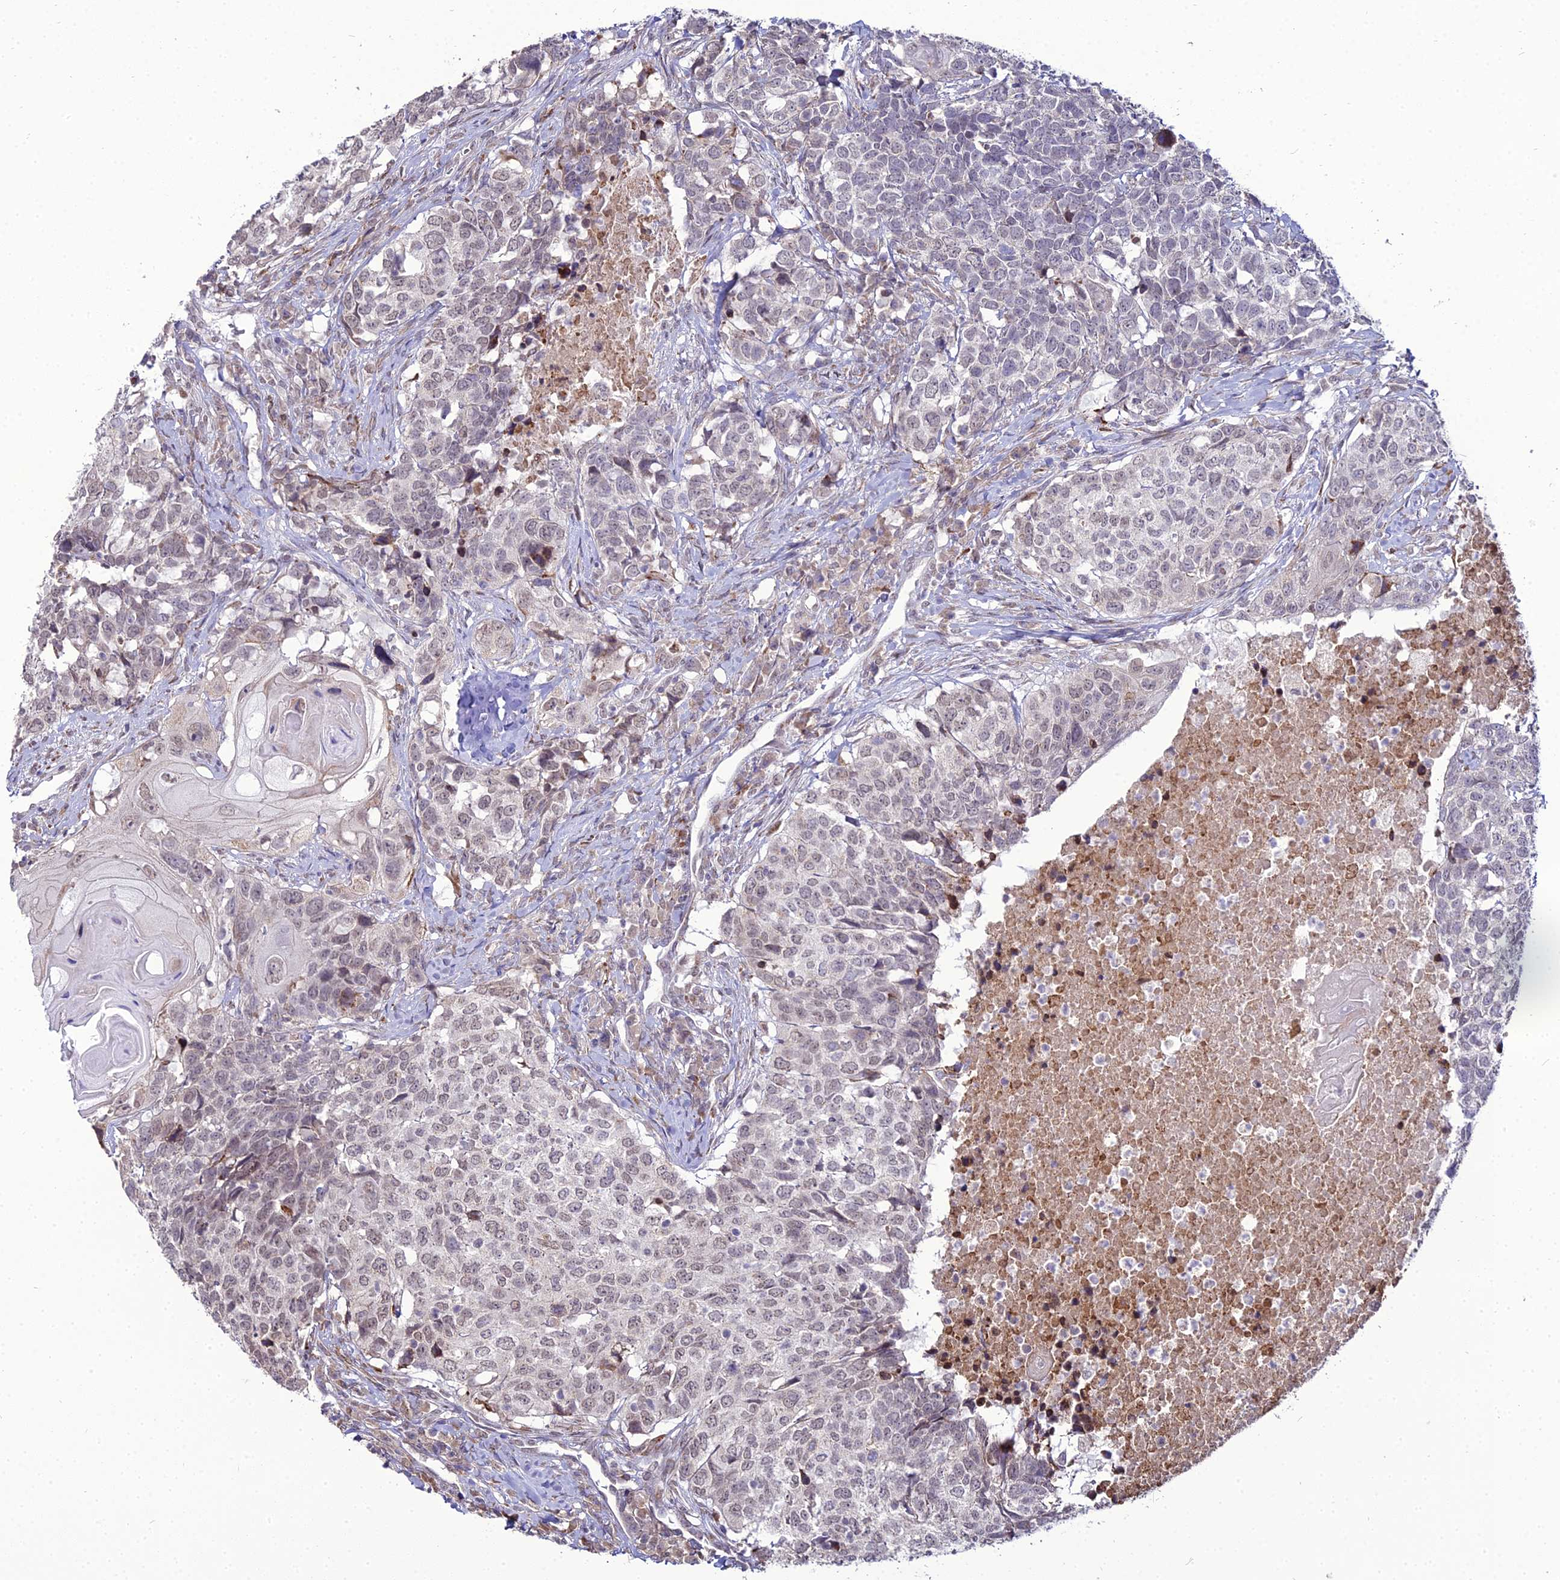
{"staining": {"intensity": "negative", "quantity": "none", "location": "none"}, "tissue": "head and neck cancer", "cell_type": "Tumor cells", "image_type": "cancer", "snomed": [{"axis": "morphology", "description": "Squamous cell carcinoma, NOS"}, {"axis": "topography", "description": "Head-Neck"}], "caption": "The photomicrograph displays no significant positivity in tumor cells of head and neck cancer (squamous cell carcinoma).", "gene": "TROAP", "patient": {"sex": "male", "age": 66}}